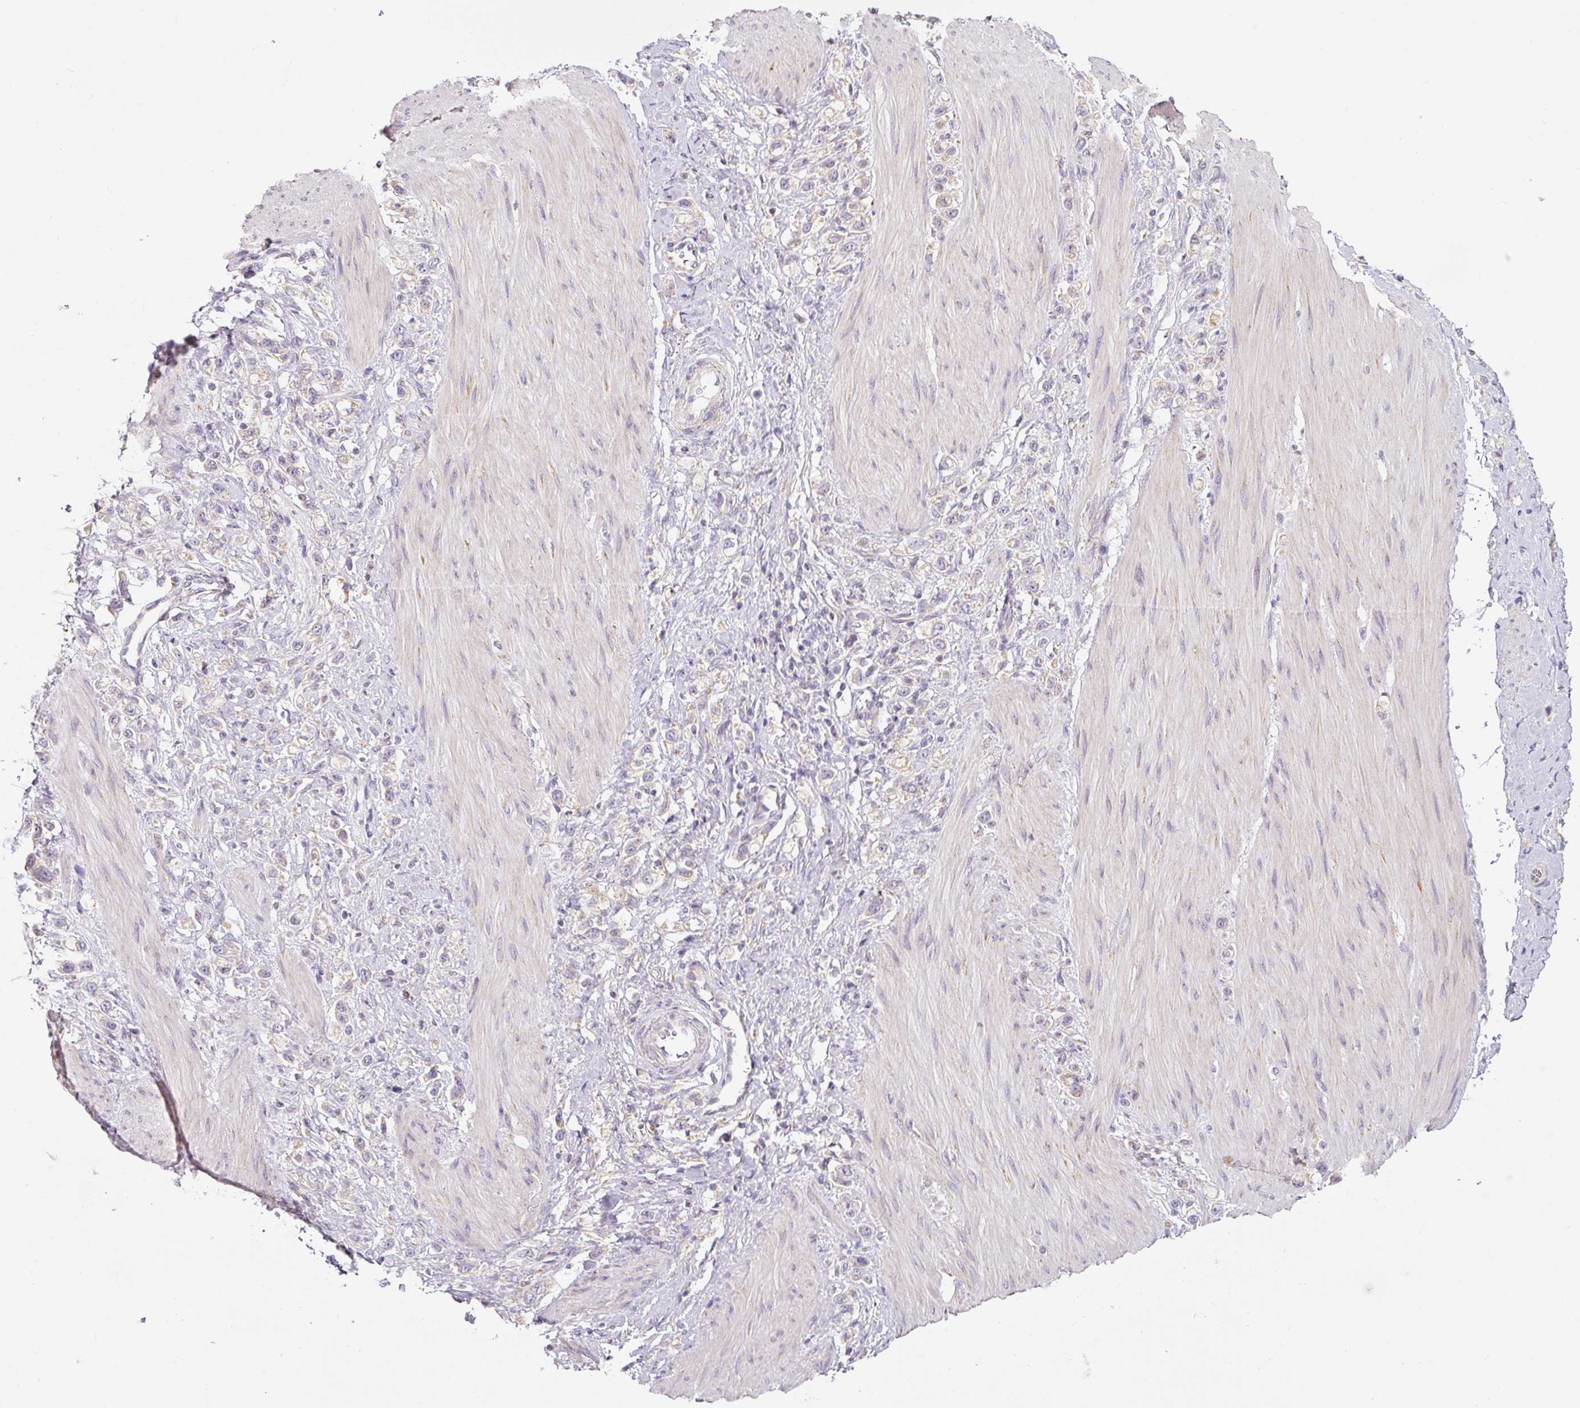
{"staining": {"intensity": "negative", "quantity": "none", "location": "none"}, "tissue": "stomach cancer", "cell_type": "Tumor cells", "image_type": "cancer", "snomed": [{"axis": "morphology", "description": "Adenocarcinoma, NOS"}, {"axis": "topography", "description": "Stomach"}], "caption": "High power microscopy photomicrograph of an immunohistochemistry (IHC) image of stomach cancer (adenocarcinoma), revealing no significant positivity in tumor cells.", "gene": "MORN4", "patient": {"sex": "female", "age": 65}}